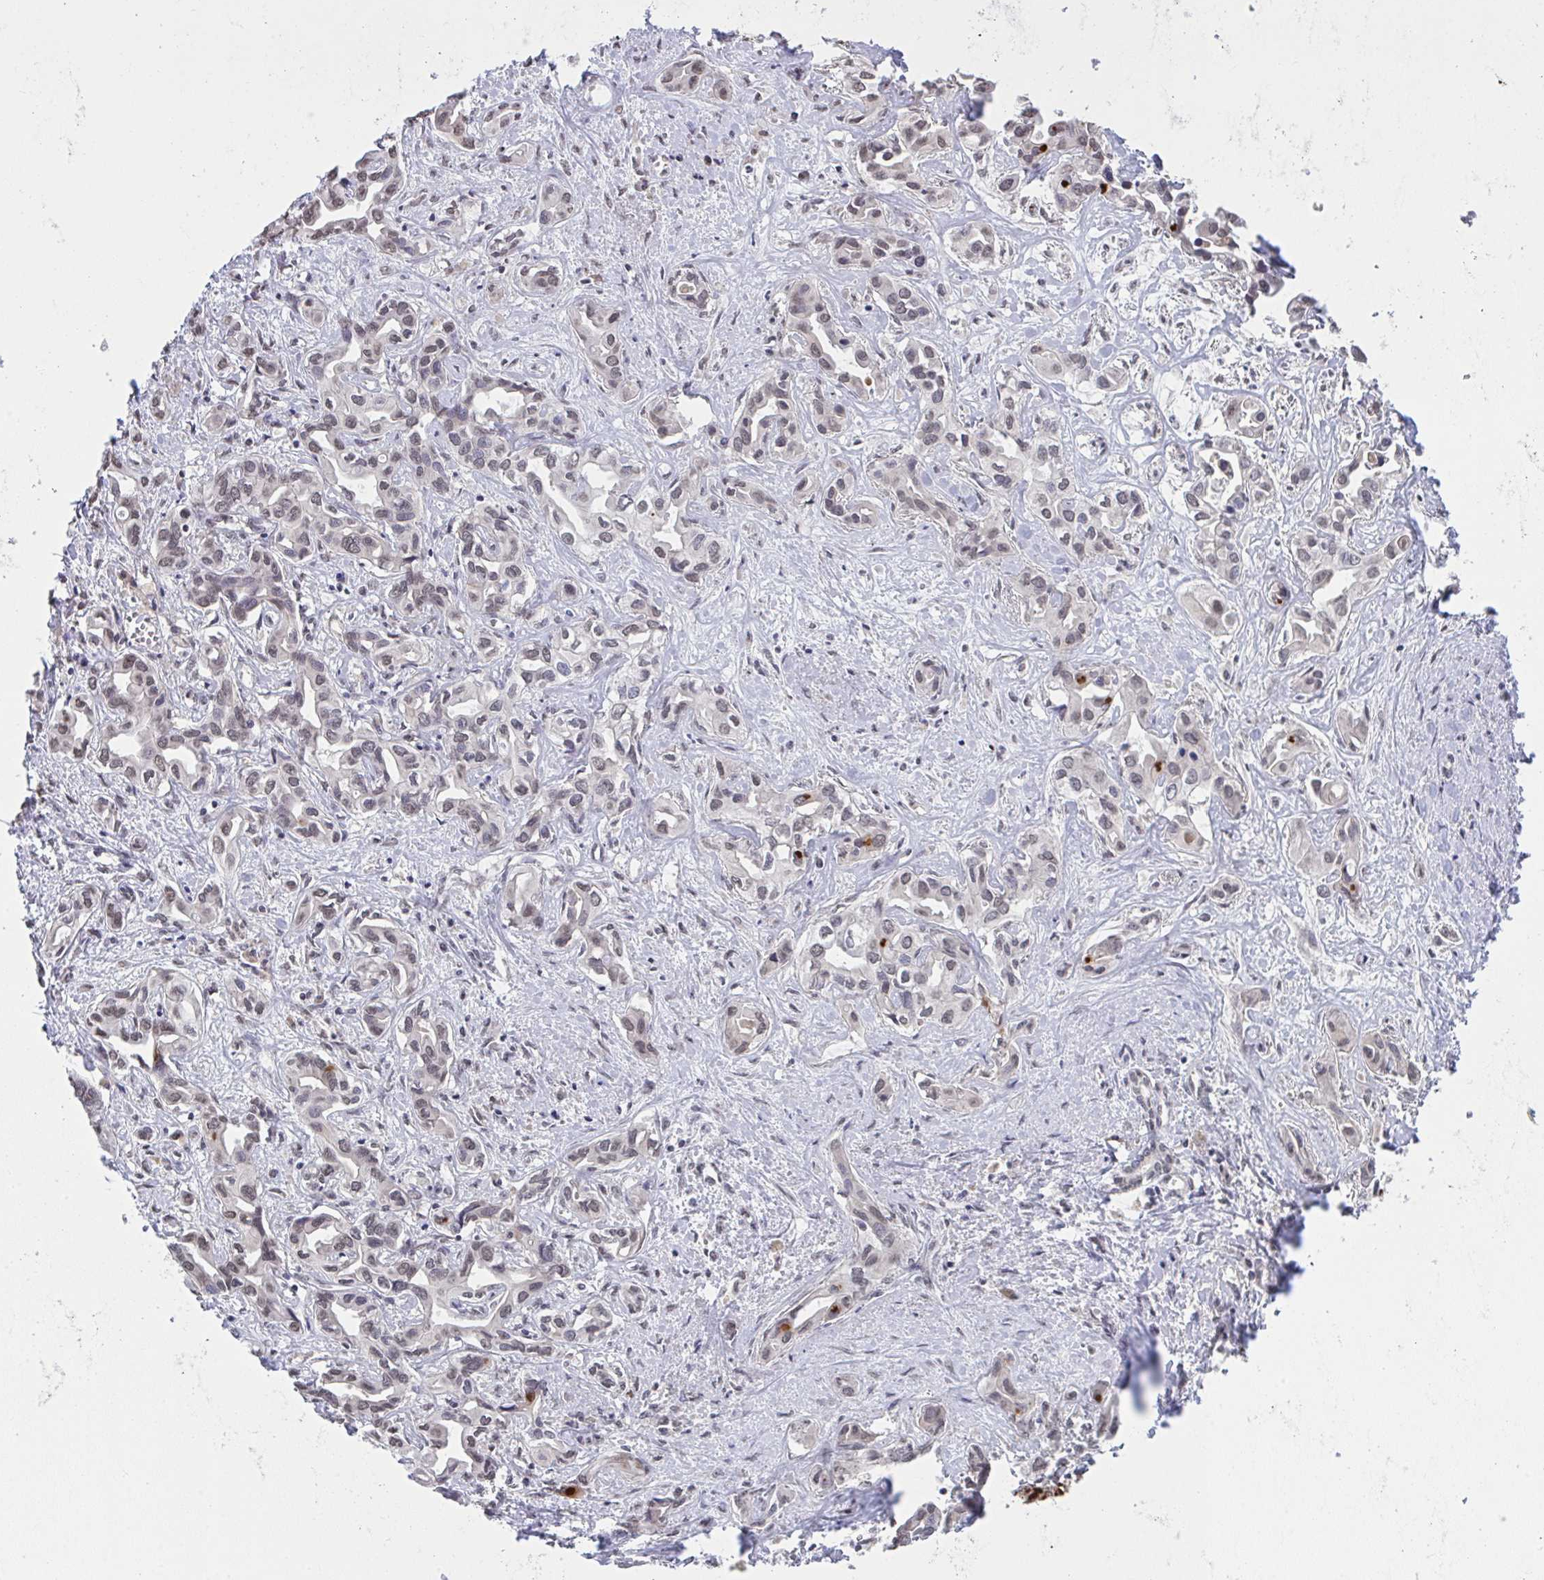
{"staining": {"intensity": "weak", "quantity": ">75%", "location": "nuclear"}, "tissue": "liver cancer", "cell_type": "Tumor cells", "image_type": "cancer", "snomed": [{"axis": "morphology", "description": "Cholangiocarcinoma"}, {"axis": "topography", "description": "Liver"}], "caption": "Immunohistochemistry (IHC) of human cholangiocarcinoma (liver) shows low levels of weak nuclear staining in approximately >75% of tumor cells.", "gene": "C9orf64", "patient": {"sex": "female", "age": 64}}